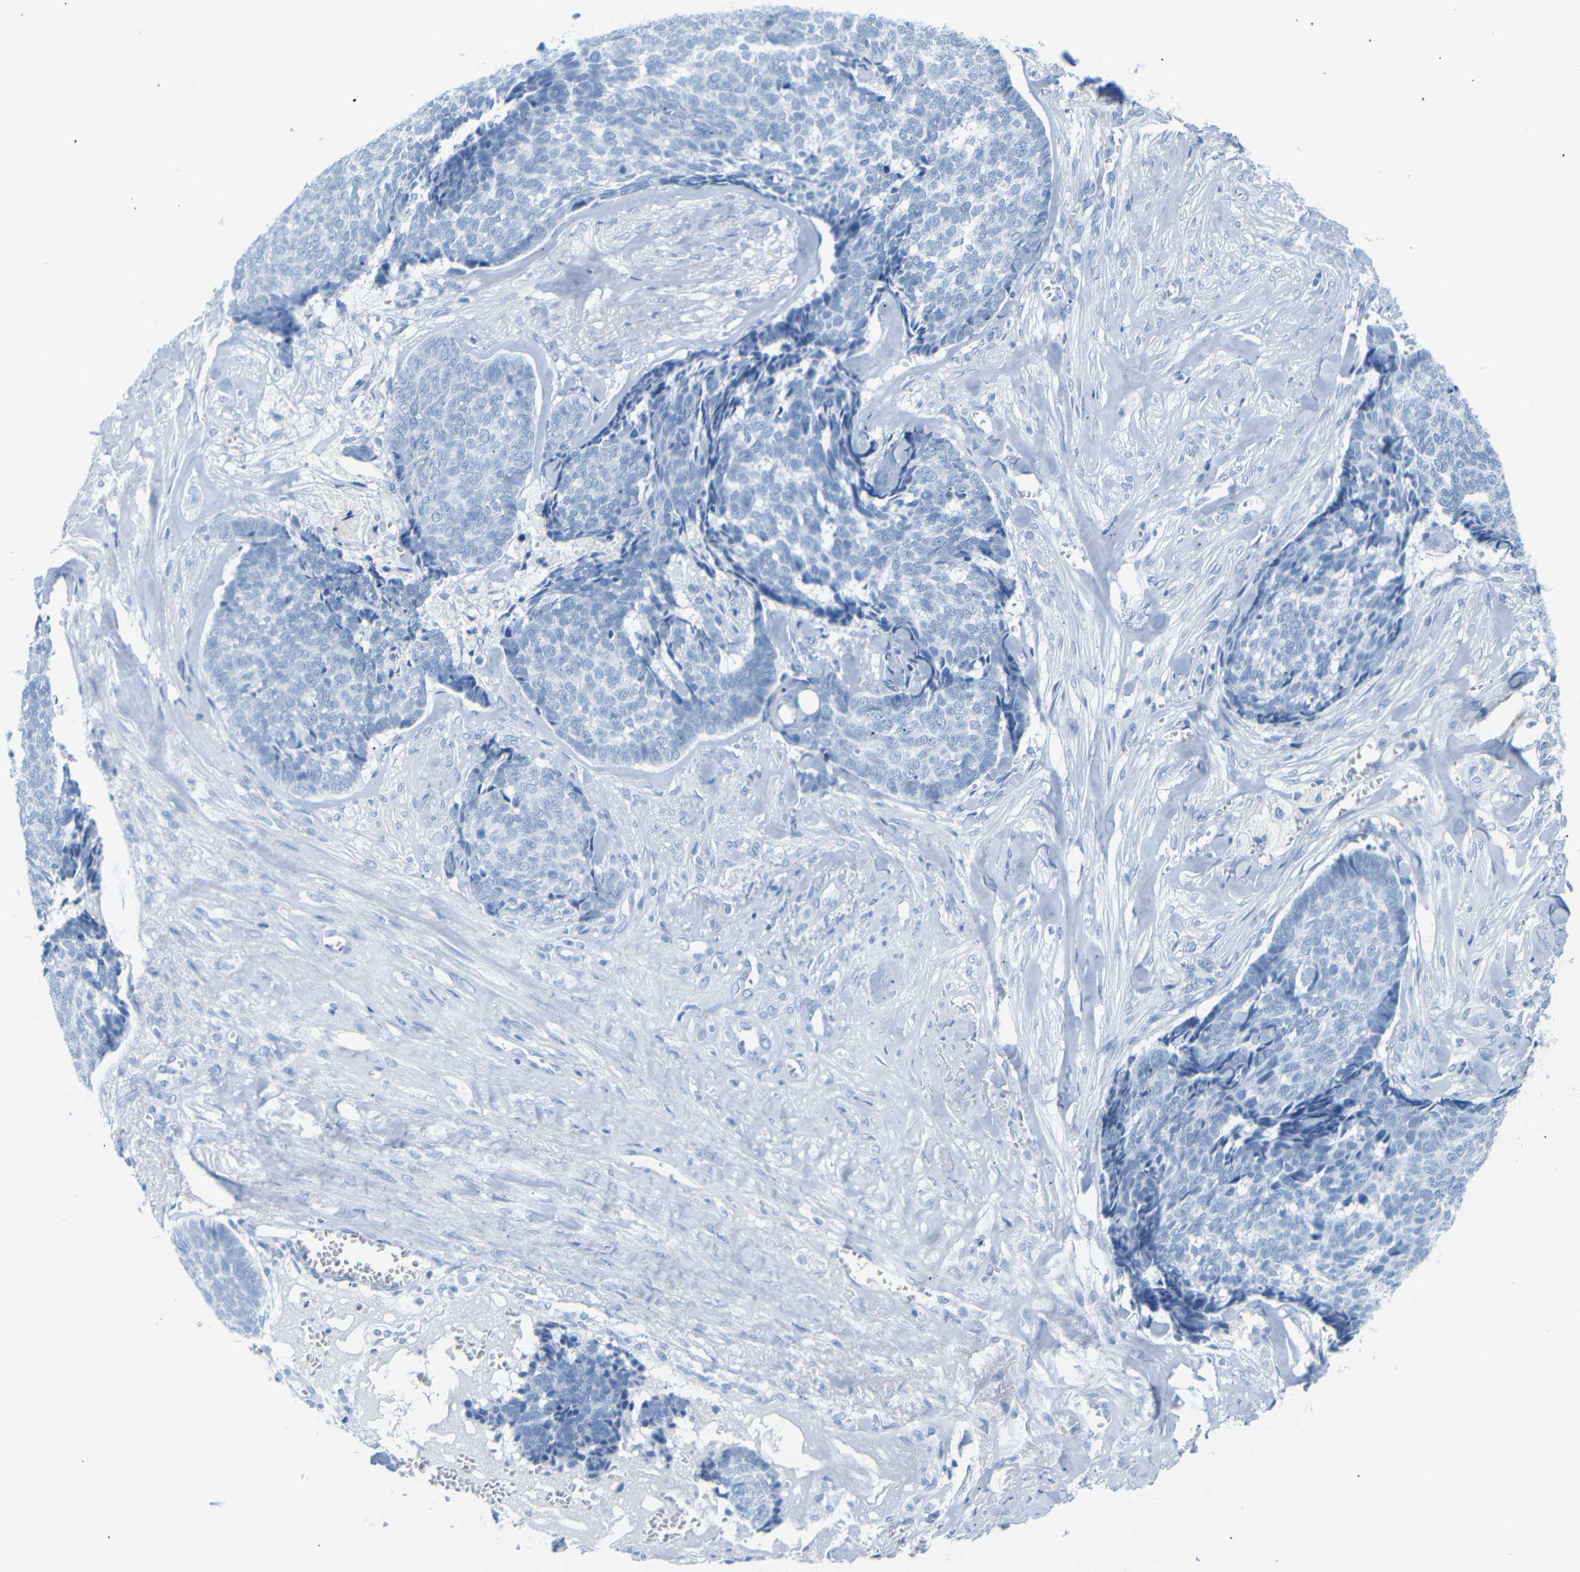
{"staining": {"intensity": "negative", "quantity": "none", "location": "none"}, "tissue": "skin cancer", "cell_type": "Tumor cells", "image_type": "cancer", "snomed": [{"axis": "morphology", "description": "Basal cell carcinoma"}, {"axis": "topography", "description": "Skin"}], "caption": "Human basal cell carcinoma (skin) stained for a protein using immunohistochemistry (IHC) exhibits no expression in tumor cells.", "gene": "DYNAP", "patient": {"sex": "male", "age": 84}}